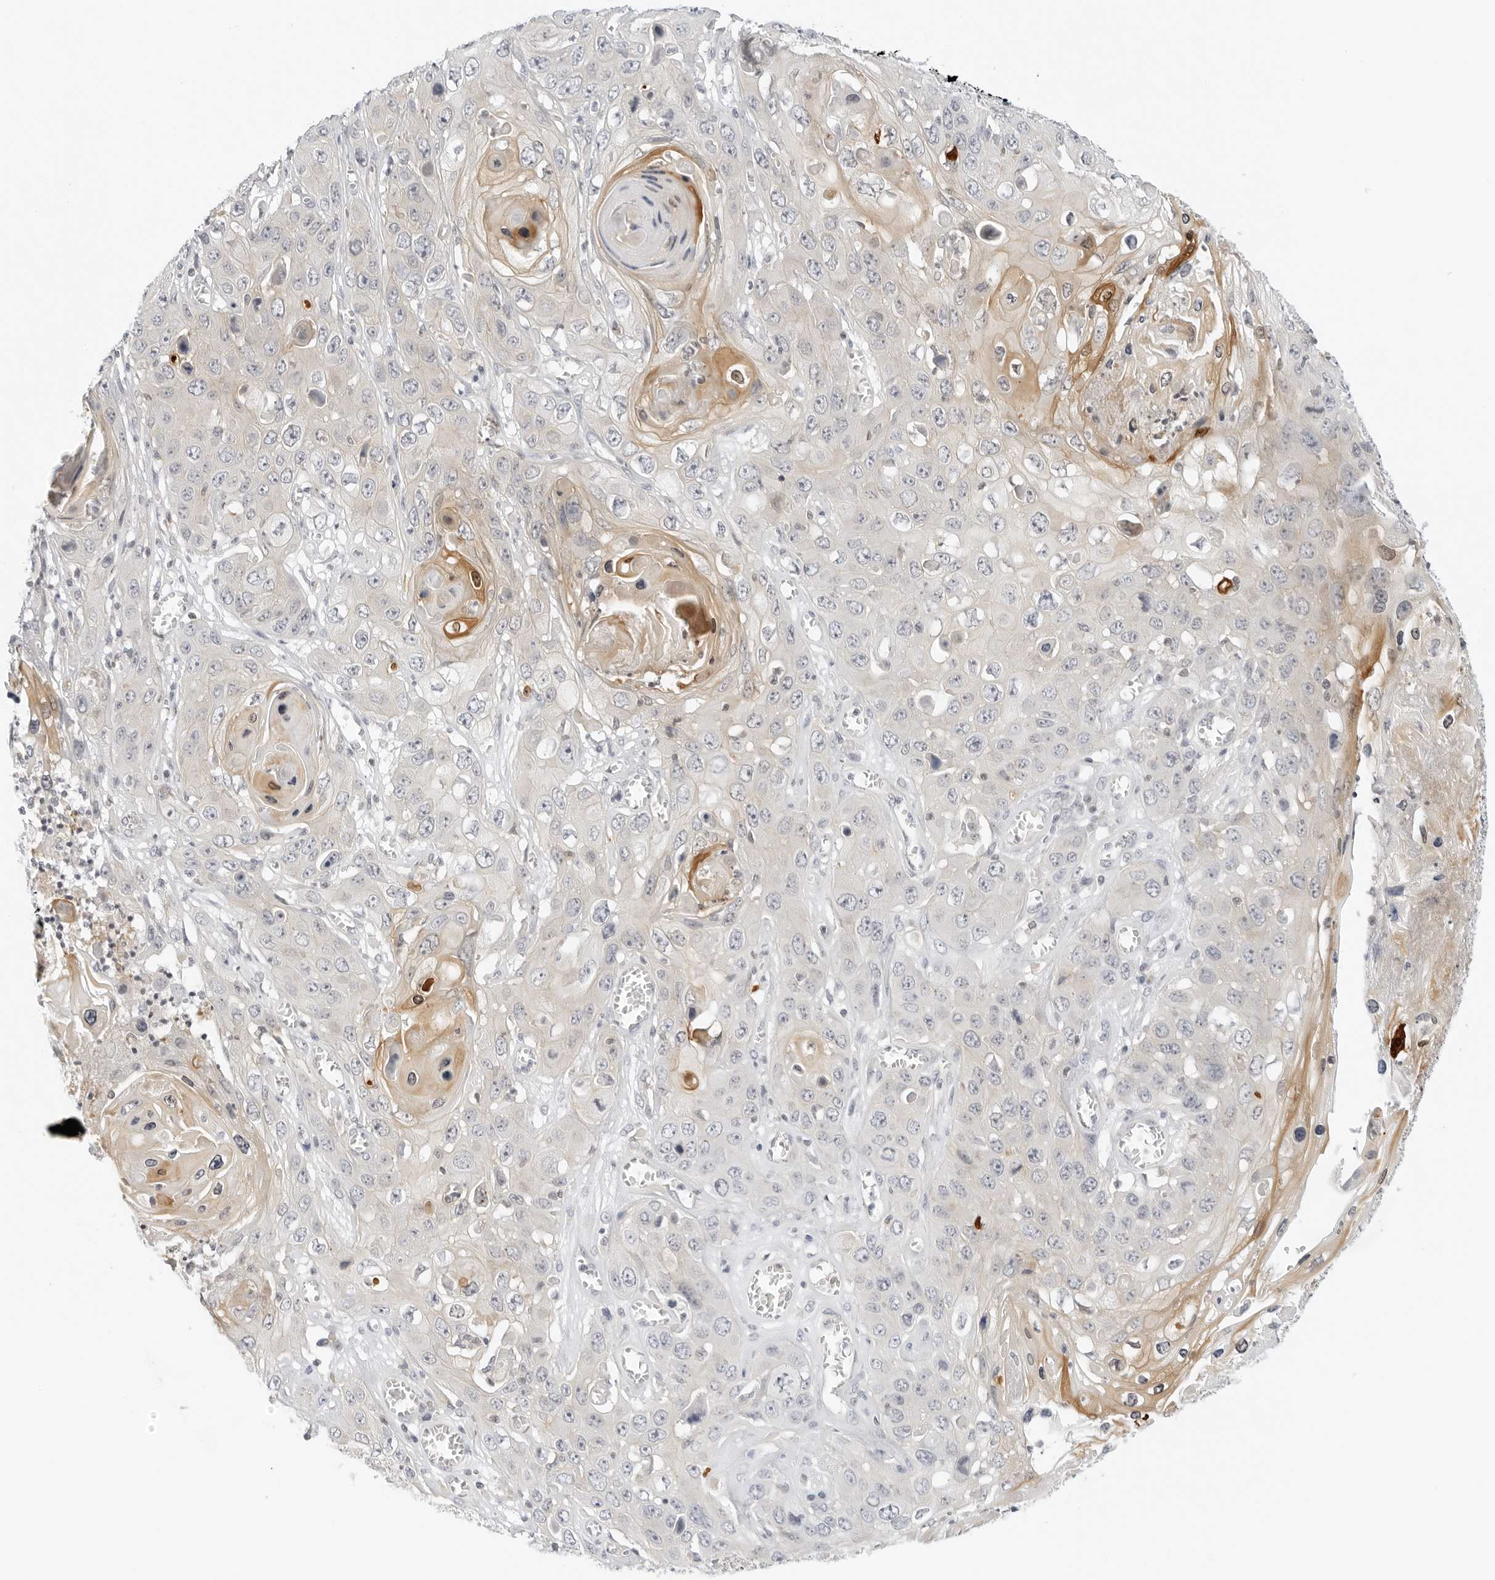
{"staining": {"intensity": "negative", "quantity": "none", "location": "none"}, "tissue": "skin cancer", "cell_type": "Tumor cells", "image_type": "cancer", "snomed": [{"axis": "morphology", "description": "Squamous cell carcinoma, NOS"}, {"axis": "topography", "description": "Skin"}], "caption": "High power microscopy image of an IHC image of skin squamous cell carcinoma, revealing no significant positivity in tumor cells.", "gene": "OSCP1", "patient": {"sex": "male", "age": 55}}